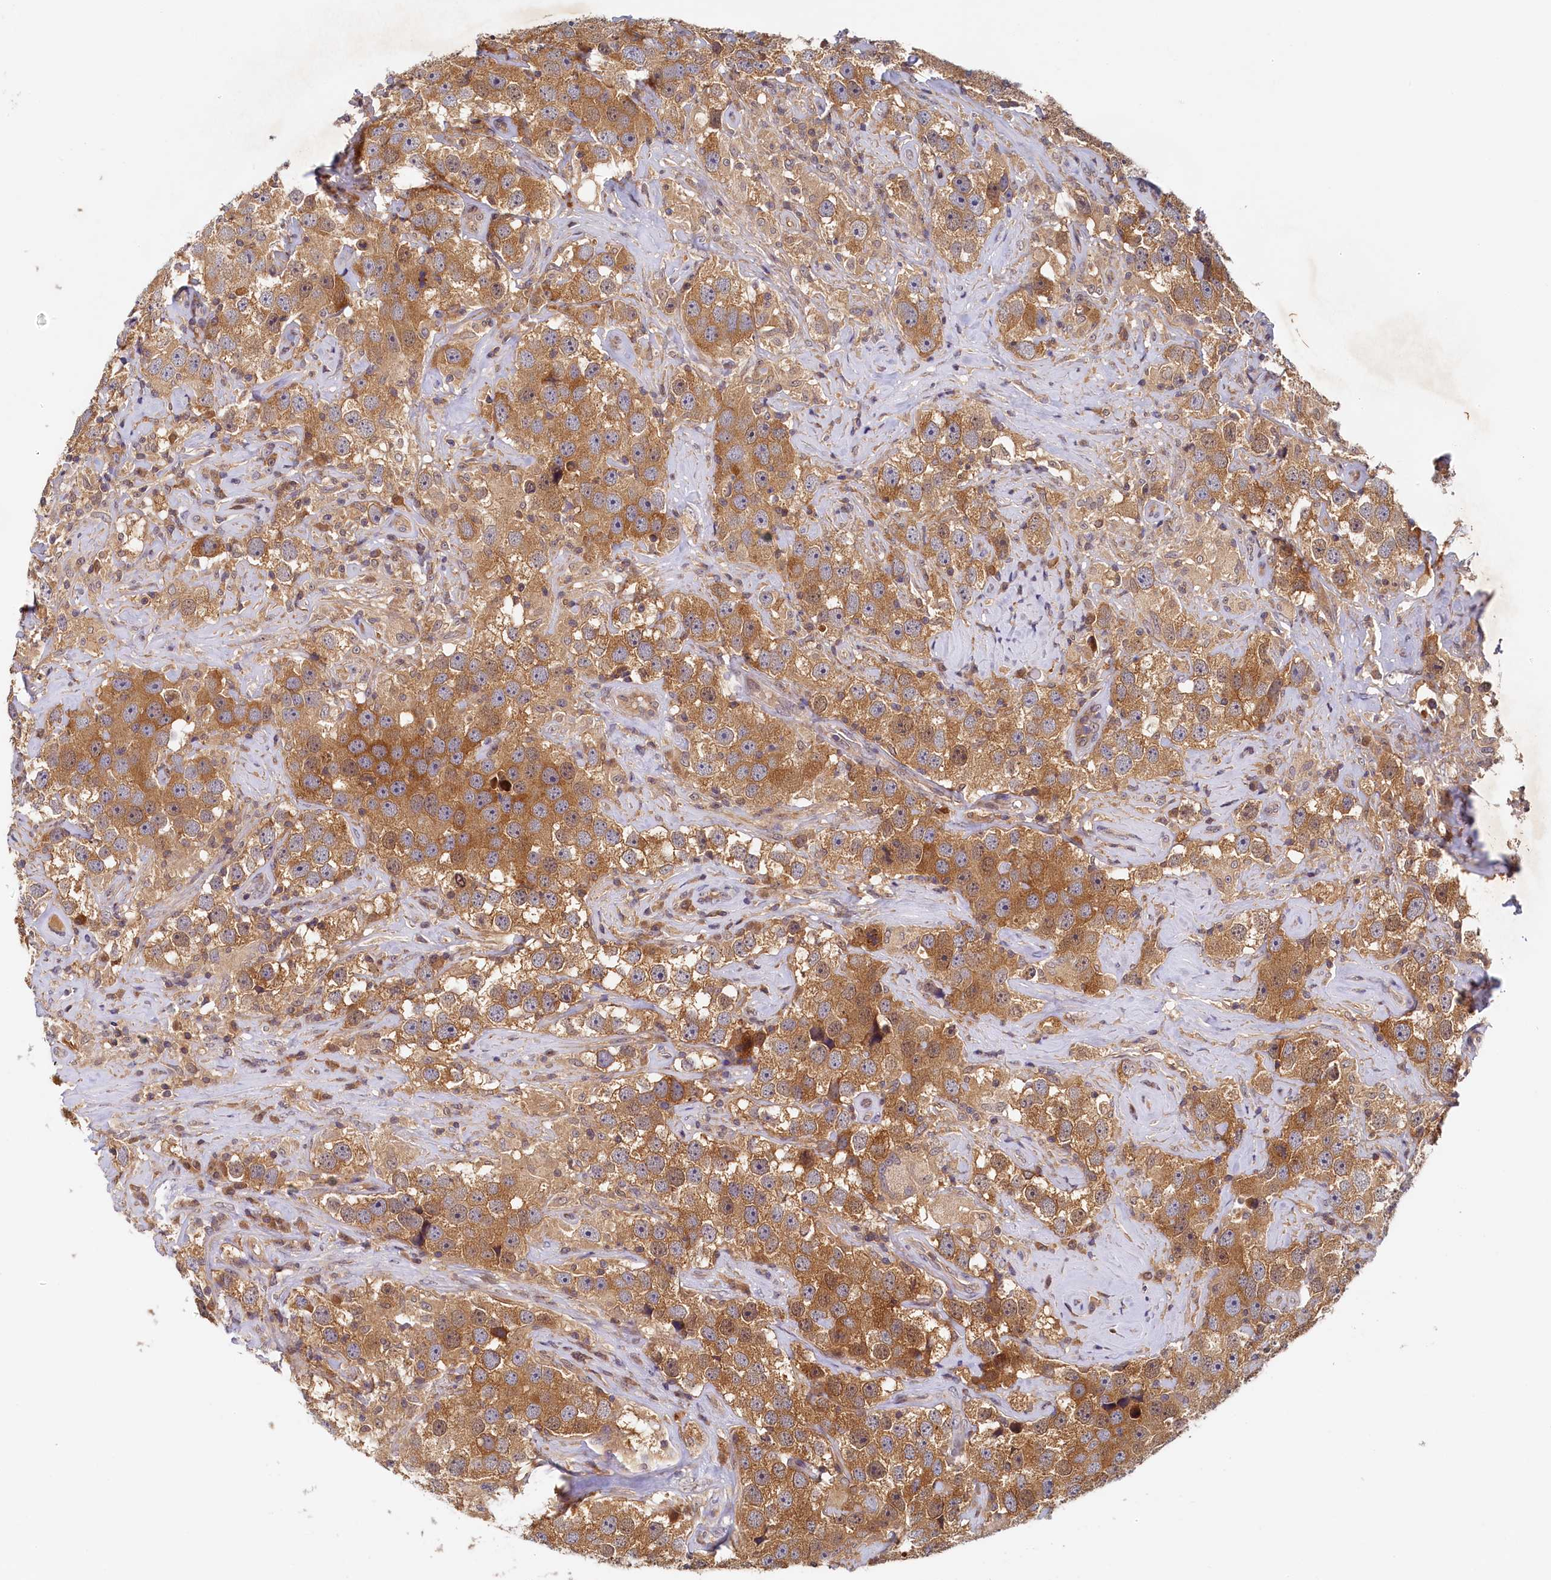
{"staining": {"intensity": "moderate", "quantity": ">75%", "location": "cytoplasmic/membranous"}, "tissue": "testis cancer", "cell_type": "Tumor cells", "image_type": "cancer", "snomed": [{"axis": "morphology", "description": "Seminoma, NOS"}, {"axis": "topography", "description": "Testis"}], "caption": "Immunohistochemical staining of testis seminoma exhibits medium levels of moderate cytoplasmic/membranous protein expression in about >75% of tumor cells.", "gene": "PAAF1", "patient": {"sex": "male", "age": 49}}